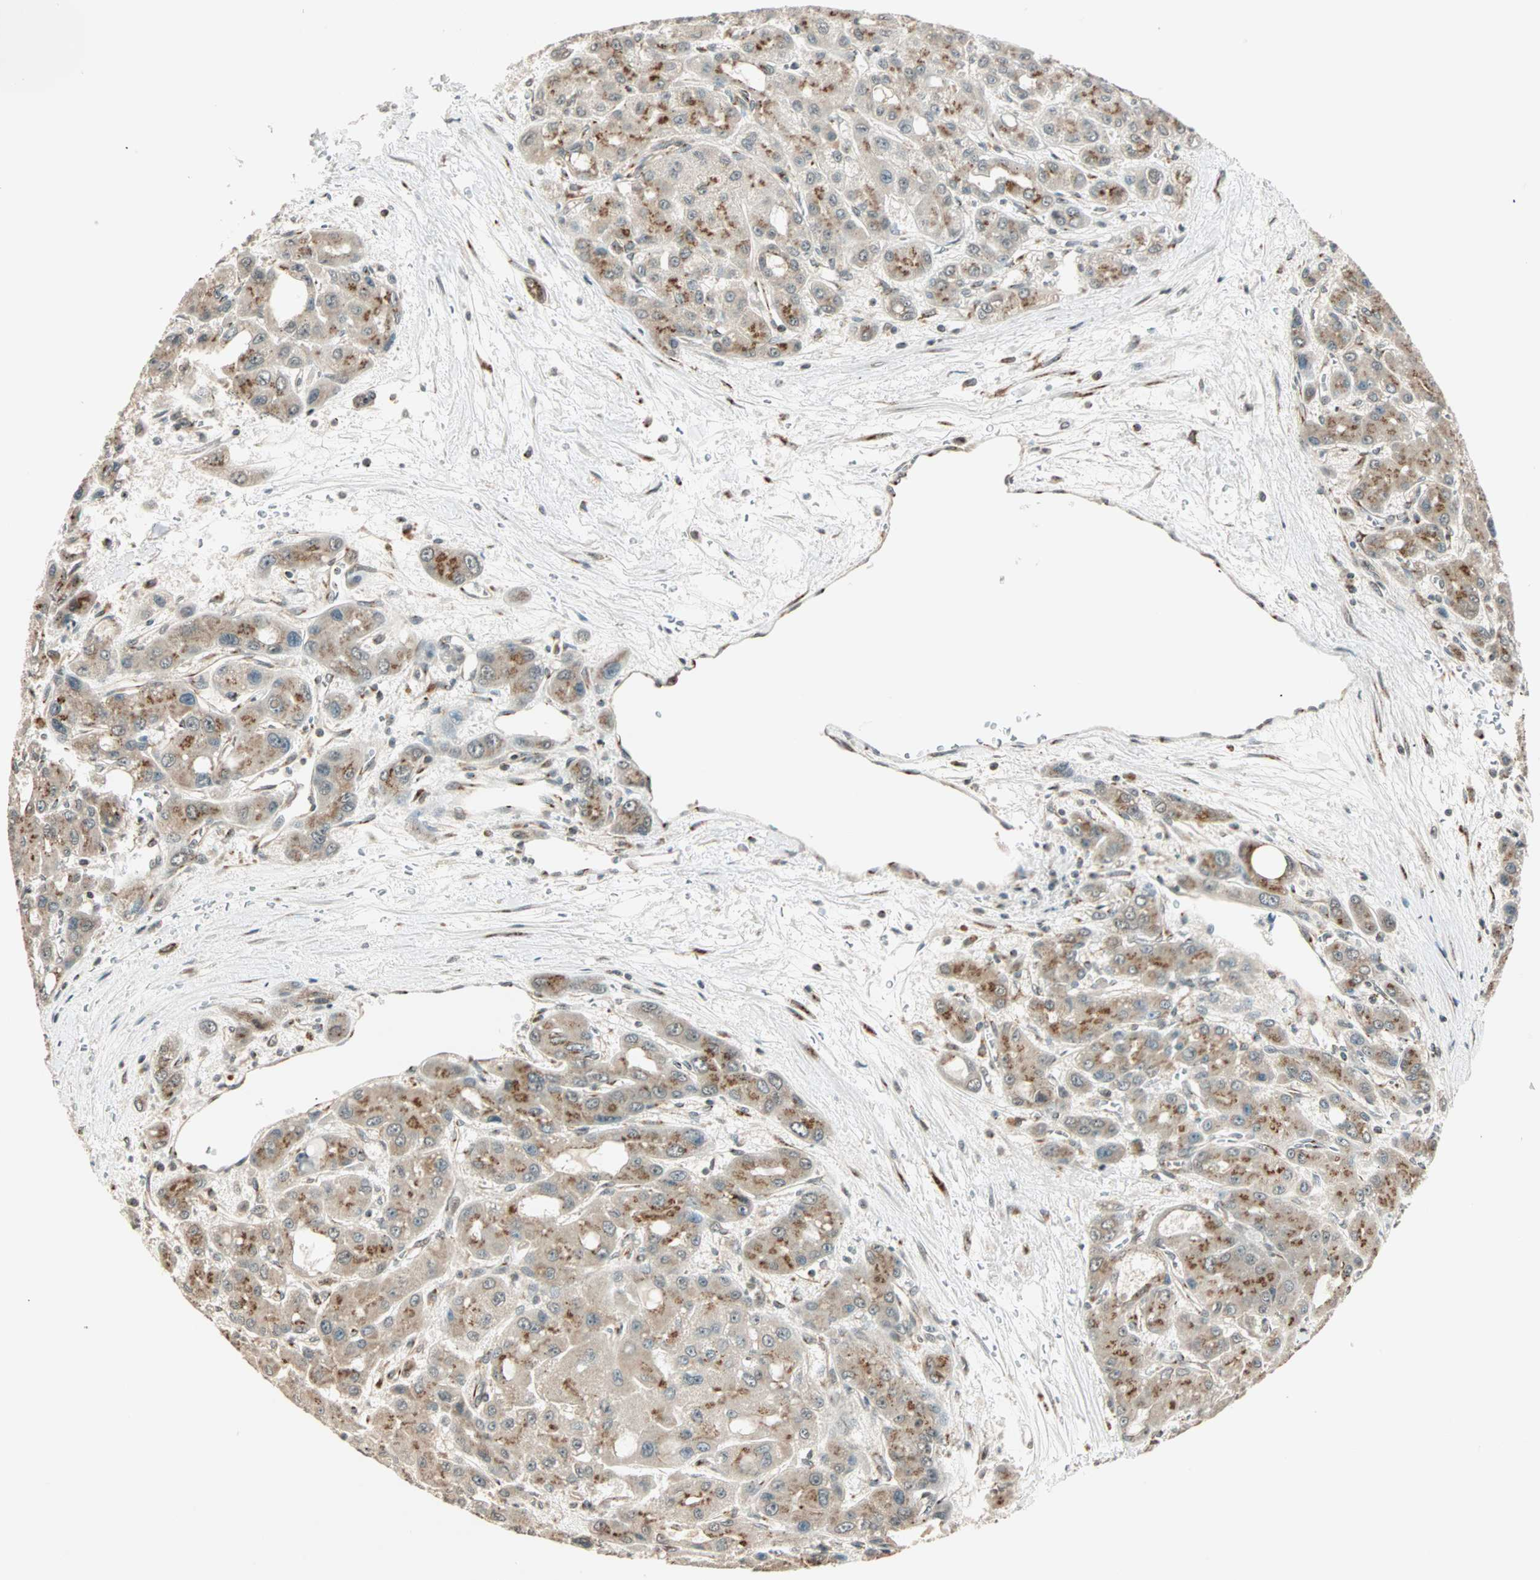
{"staining": {"intensity": "moderate", "quantity": "25%-75%", "location": "cytoplasmic/membranous"}, "tissue": "liver cancer", "cell_type": "Tumor cells", "image_type": "cancer", "snomed": [{"axis": "morphology", "description": "Carcinoma, Hepatocellular, NOS"}, {"axis": "topography", "description": "Liver"}], "caption": "Immunohistochemical staining of hepatocellular carcinoma (liver) demonstrates medium levels of moderate cytoplasmic/membranous staining in approximately 25%-75% of tumor cells.", "gene": "PRDM2", "patient": {"sex": "male", "age": 55}}